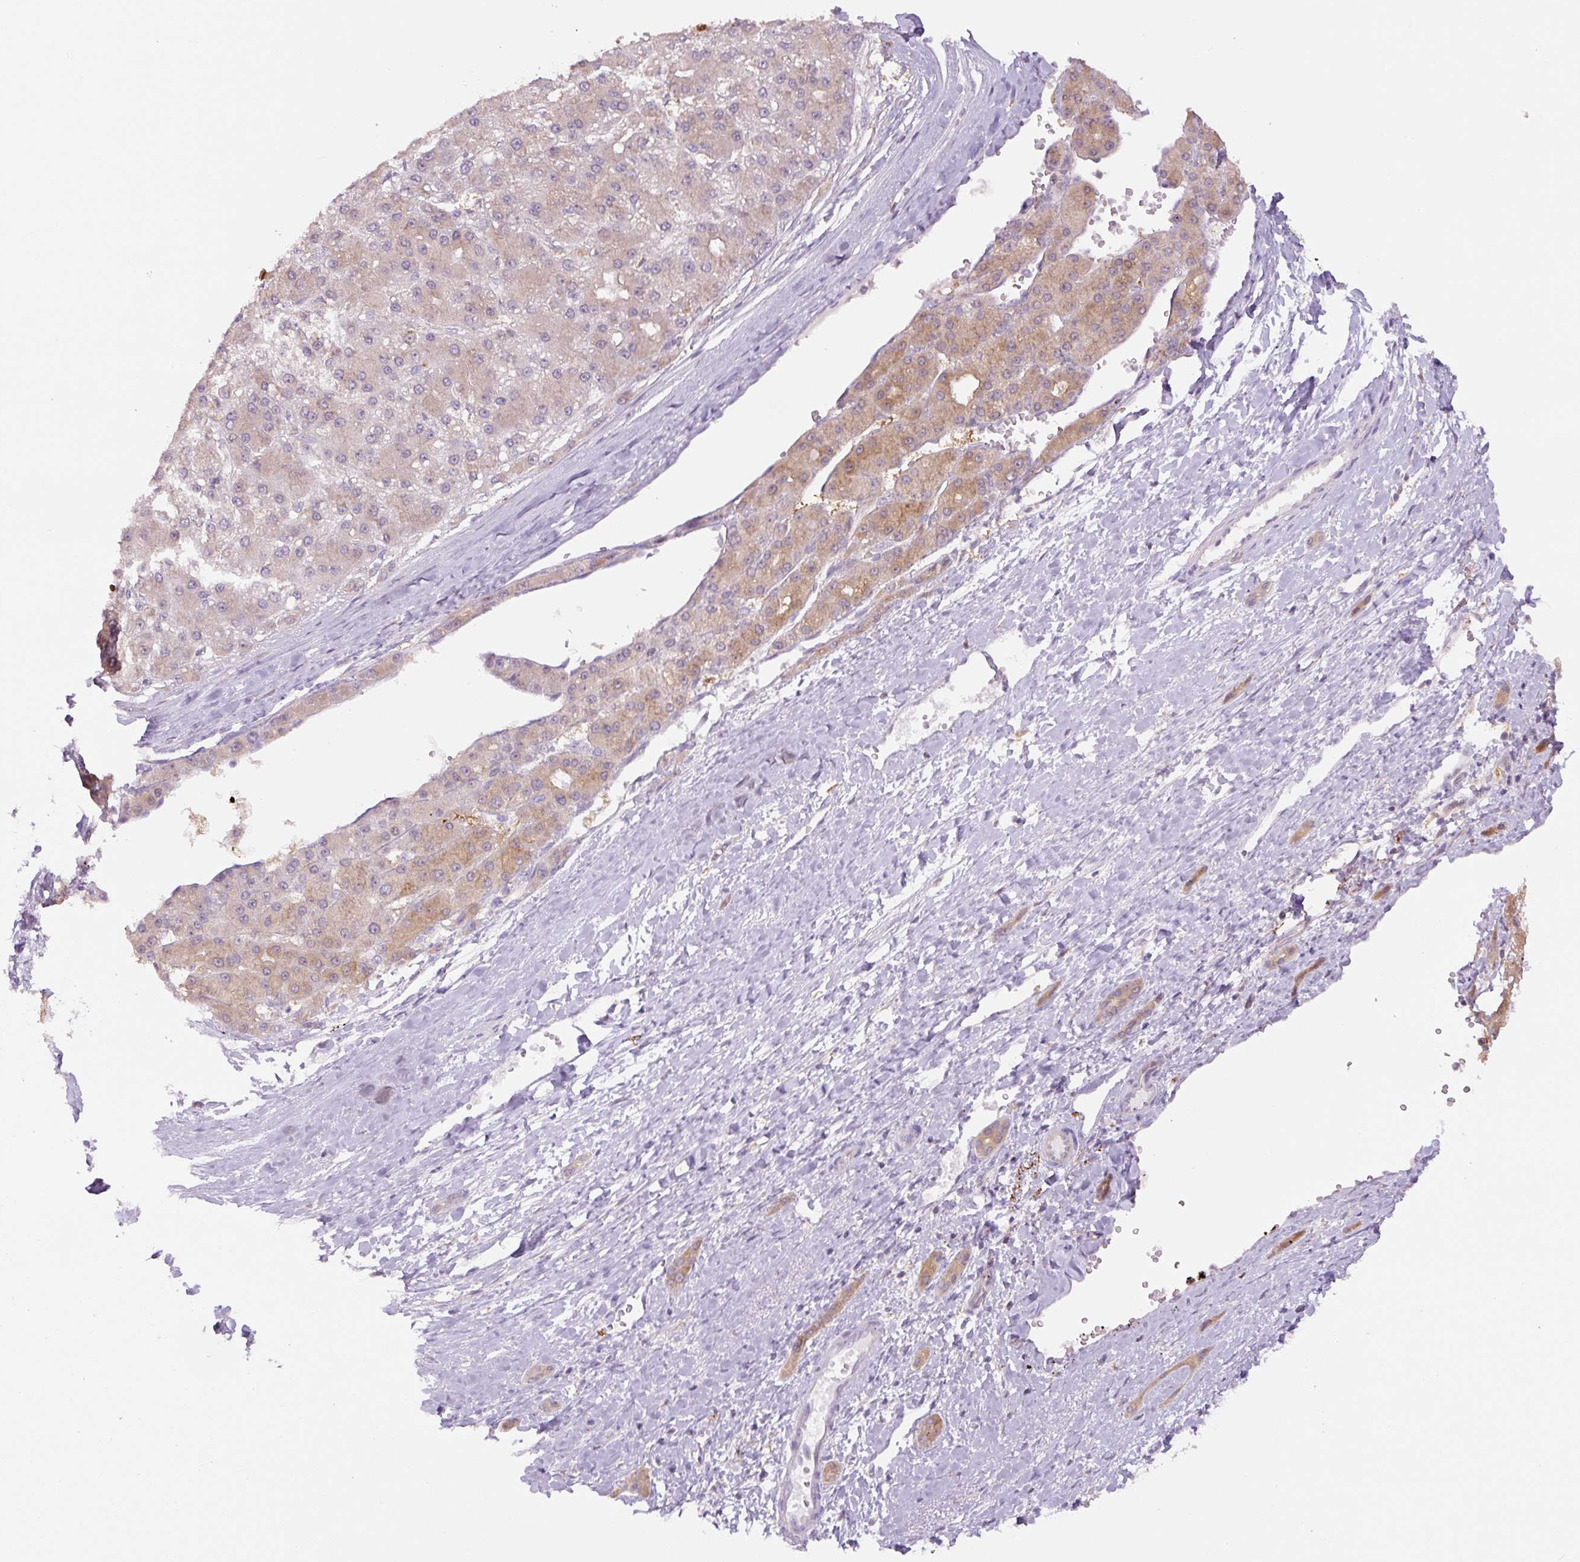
{"staining": {"intensity": "weak", "quantity": ">75%", "location": "cytoplasmic/membranous"}, "tissue": "liver cancer", "cell_type": "Tumor cells", "image_type": "cancer", "snomed": [{"axis": "morphology", "description": "Carcinoma, Hepatocellular, NOS"}, {"axis": "topography", "description": "Liver"}], "caption": "An immunohistochemistry photomicrograph of tumor tissue is shown. Protein staining in brown highlights weak cytoplasmic/membranous positivity in liver hepatocellular carcinoma within tumor cells. Nuclei are stained in blue.", "gene": "SPSB2", "patient": {"sex": "male", "age": 67}}